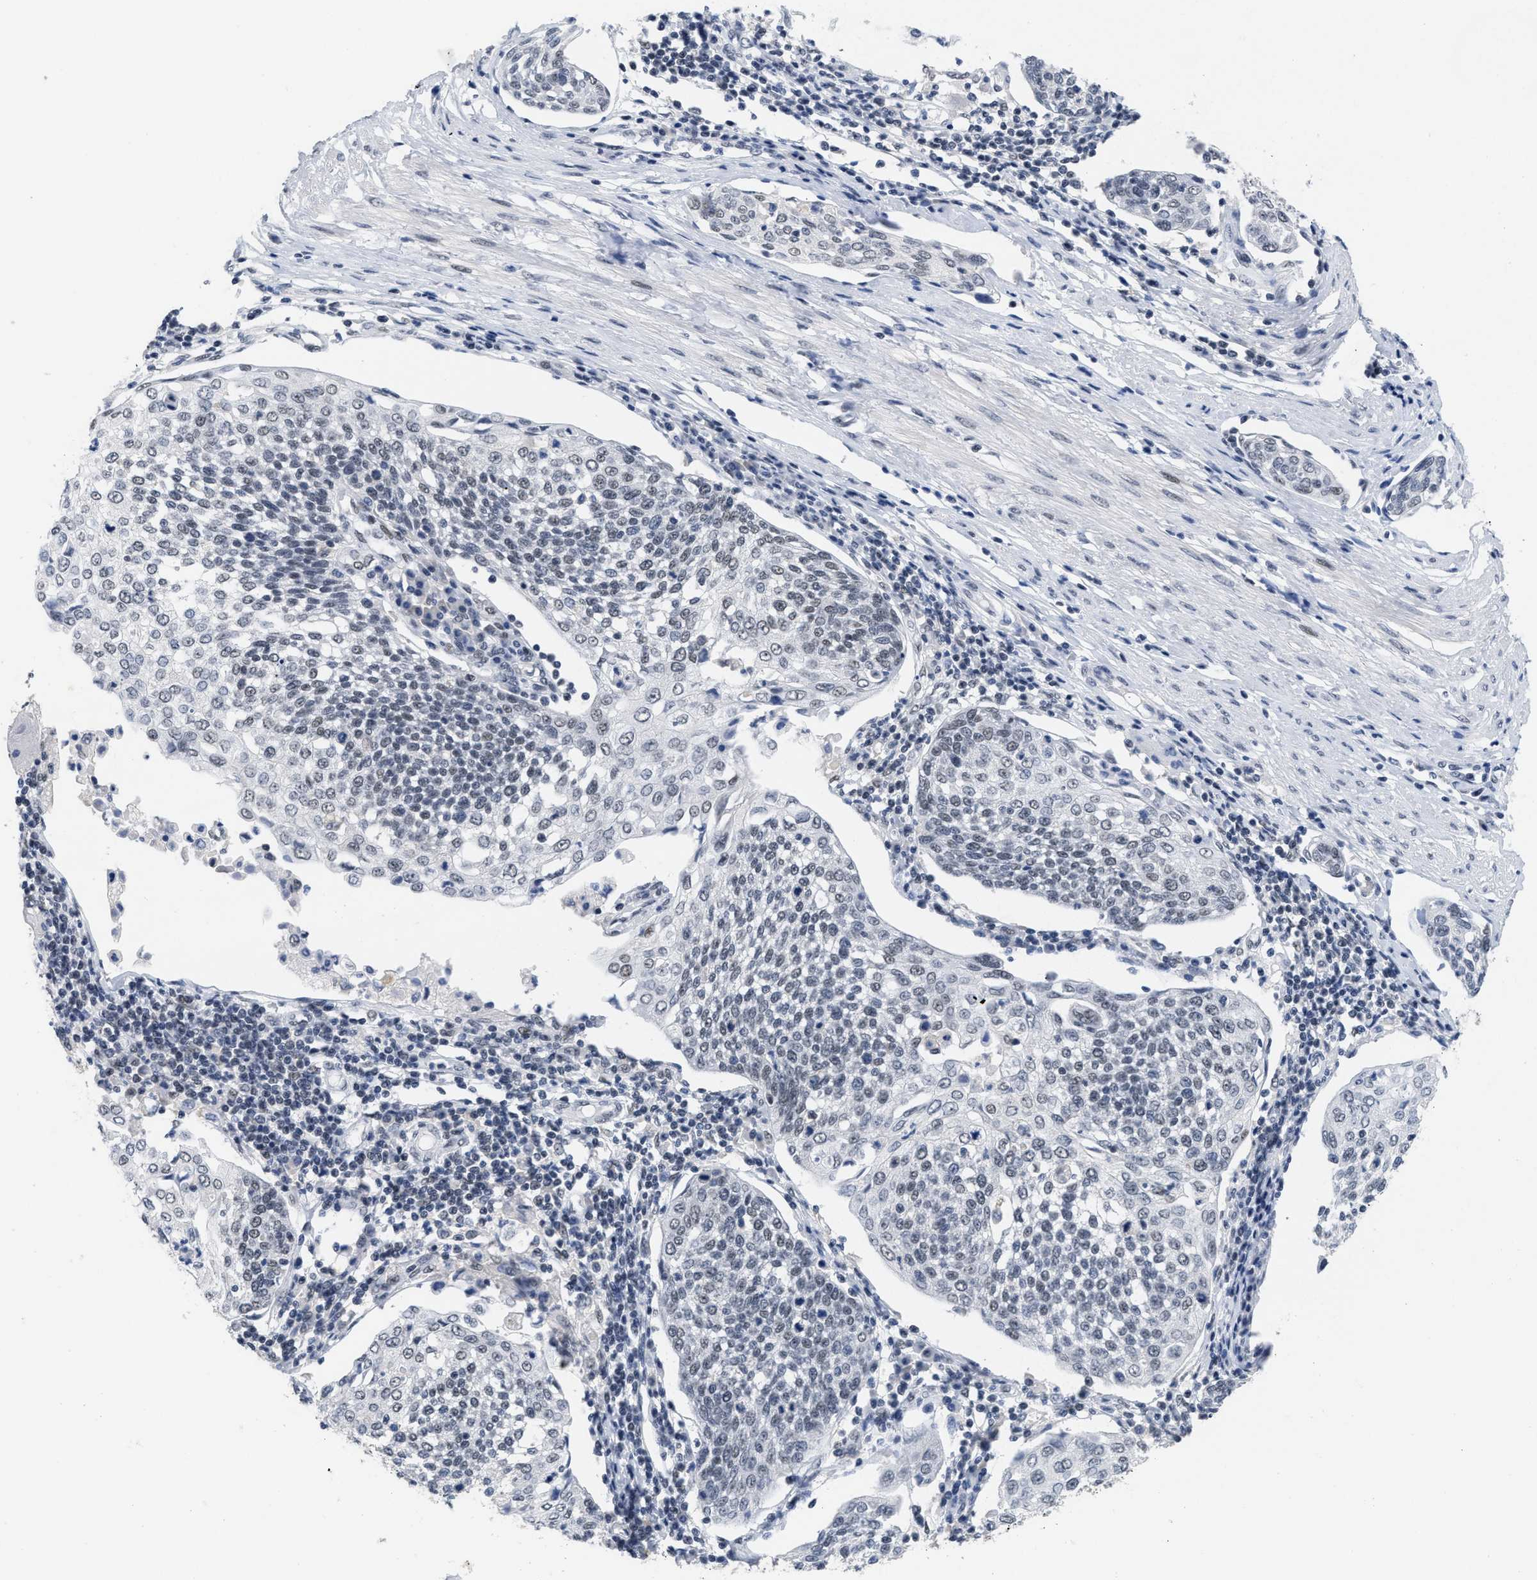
{"staining": {"intensity": "weak", "quantity": "<25%", "location": "nuclear"}, "tissue": "cervical cancer", "cell_type": "Tumor cells", "image_type": "cancer", "snomed": [{"axis": "morphology", "description": "Squamous cell carcinoma, NOS"}, {"axis": "topography", "description": "Cervix"}], "caption": "Immunohistochemistry (IHC) of human cervical squamous cell carcinoma demonstrates no expression in tumor cells.", "gene": "GGNBP2", "patient": {"sex": "female", "age": 34}}